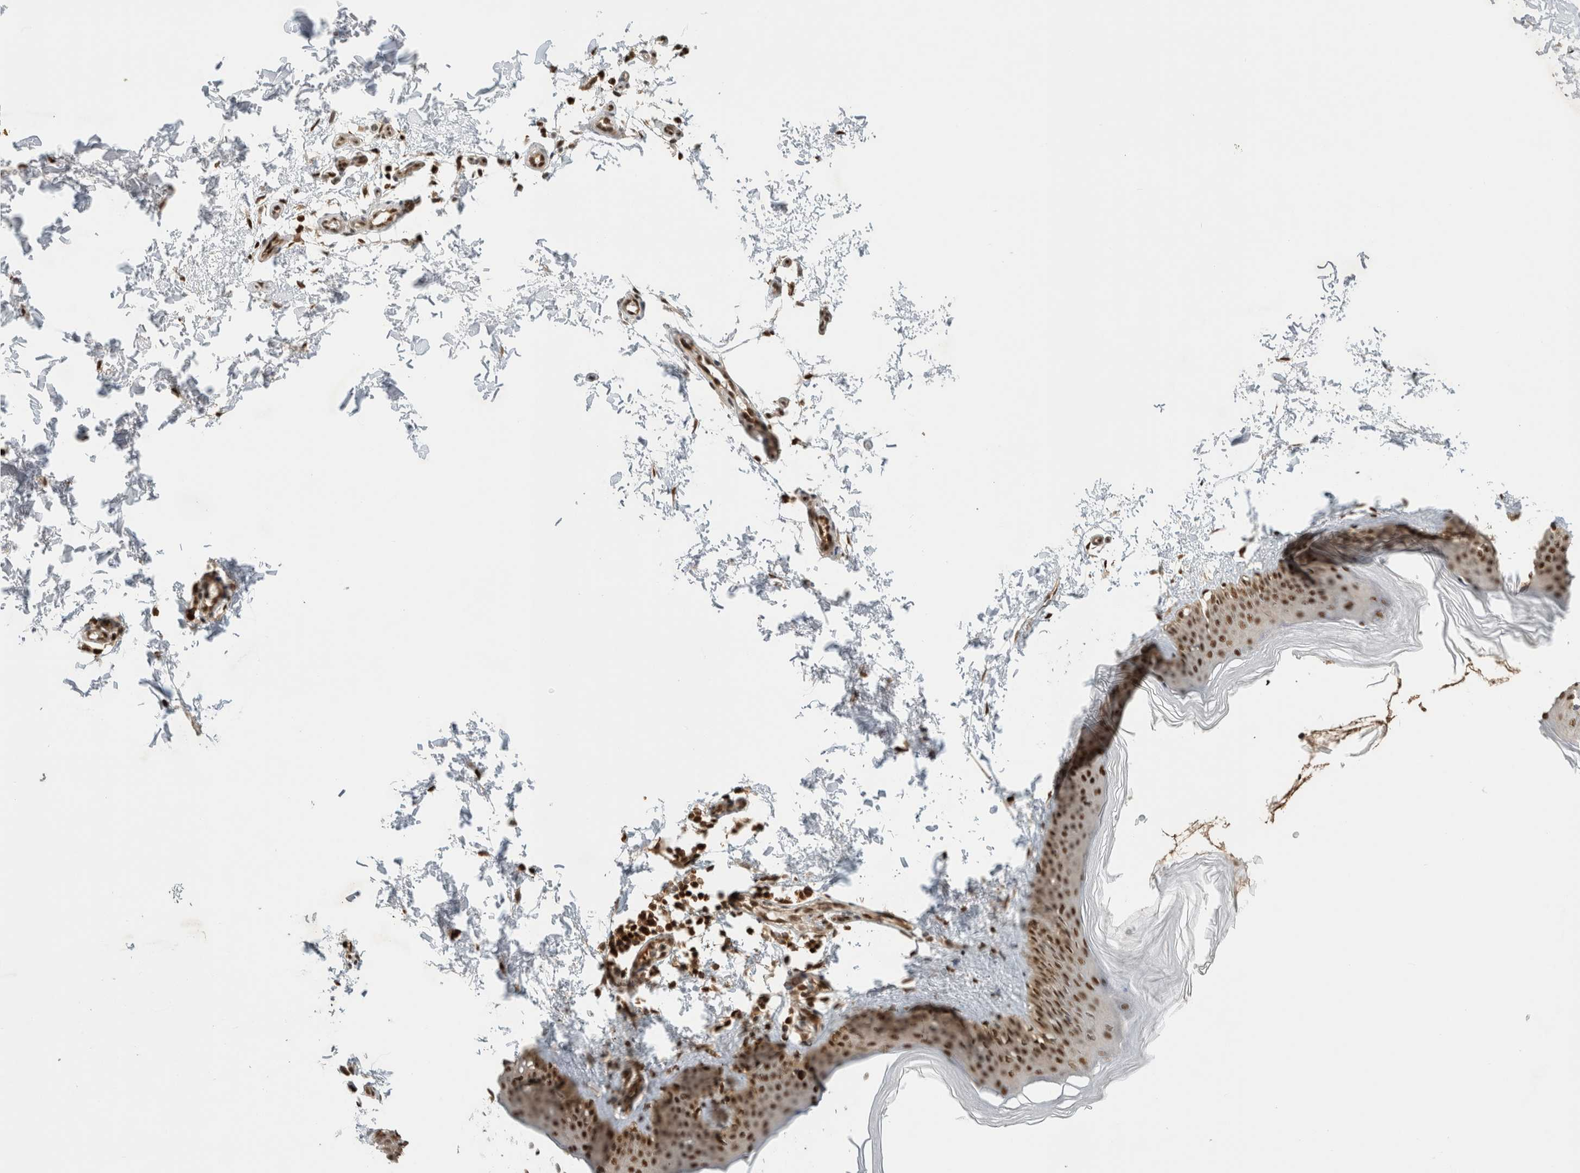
{"staining": {"intensity": "moderate", "quantity": ">75%", "location": "nuclear"}, "tissue": "skin", "cell_type": "Fibroblasts", "image_type": "normal", "snomed": [{"axis": "morphology", "description": "Normal tissue, NOS"}, {"axis": "topography", "description": "Skin"}], "caption": "Protein expression analysis of benign skin exhibits moderate nuclear staining in approximately >75% of fibroblasts.", "gene": "SNRNP40", "patient": {"sex": "female", "age": 27}}